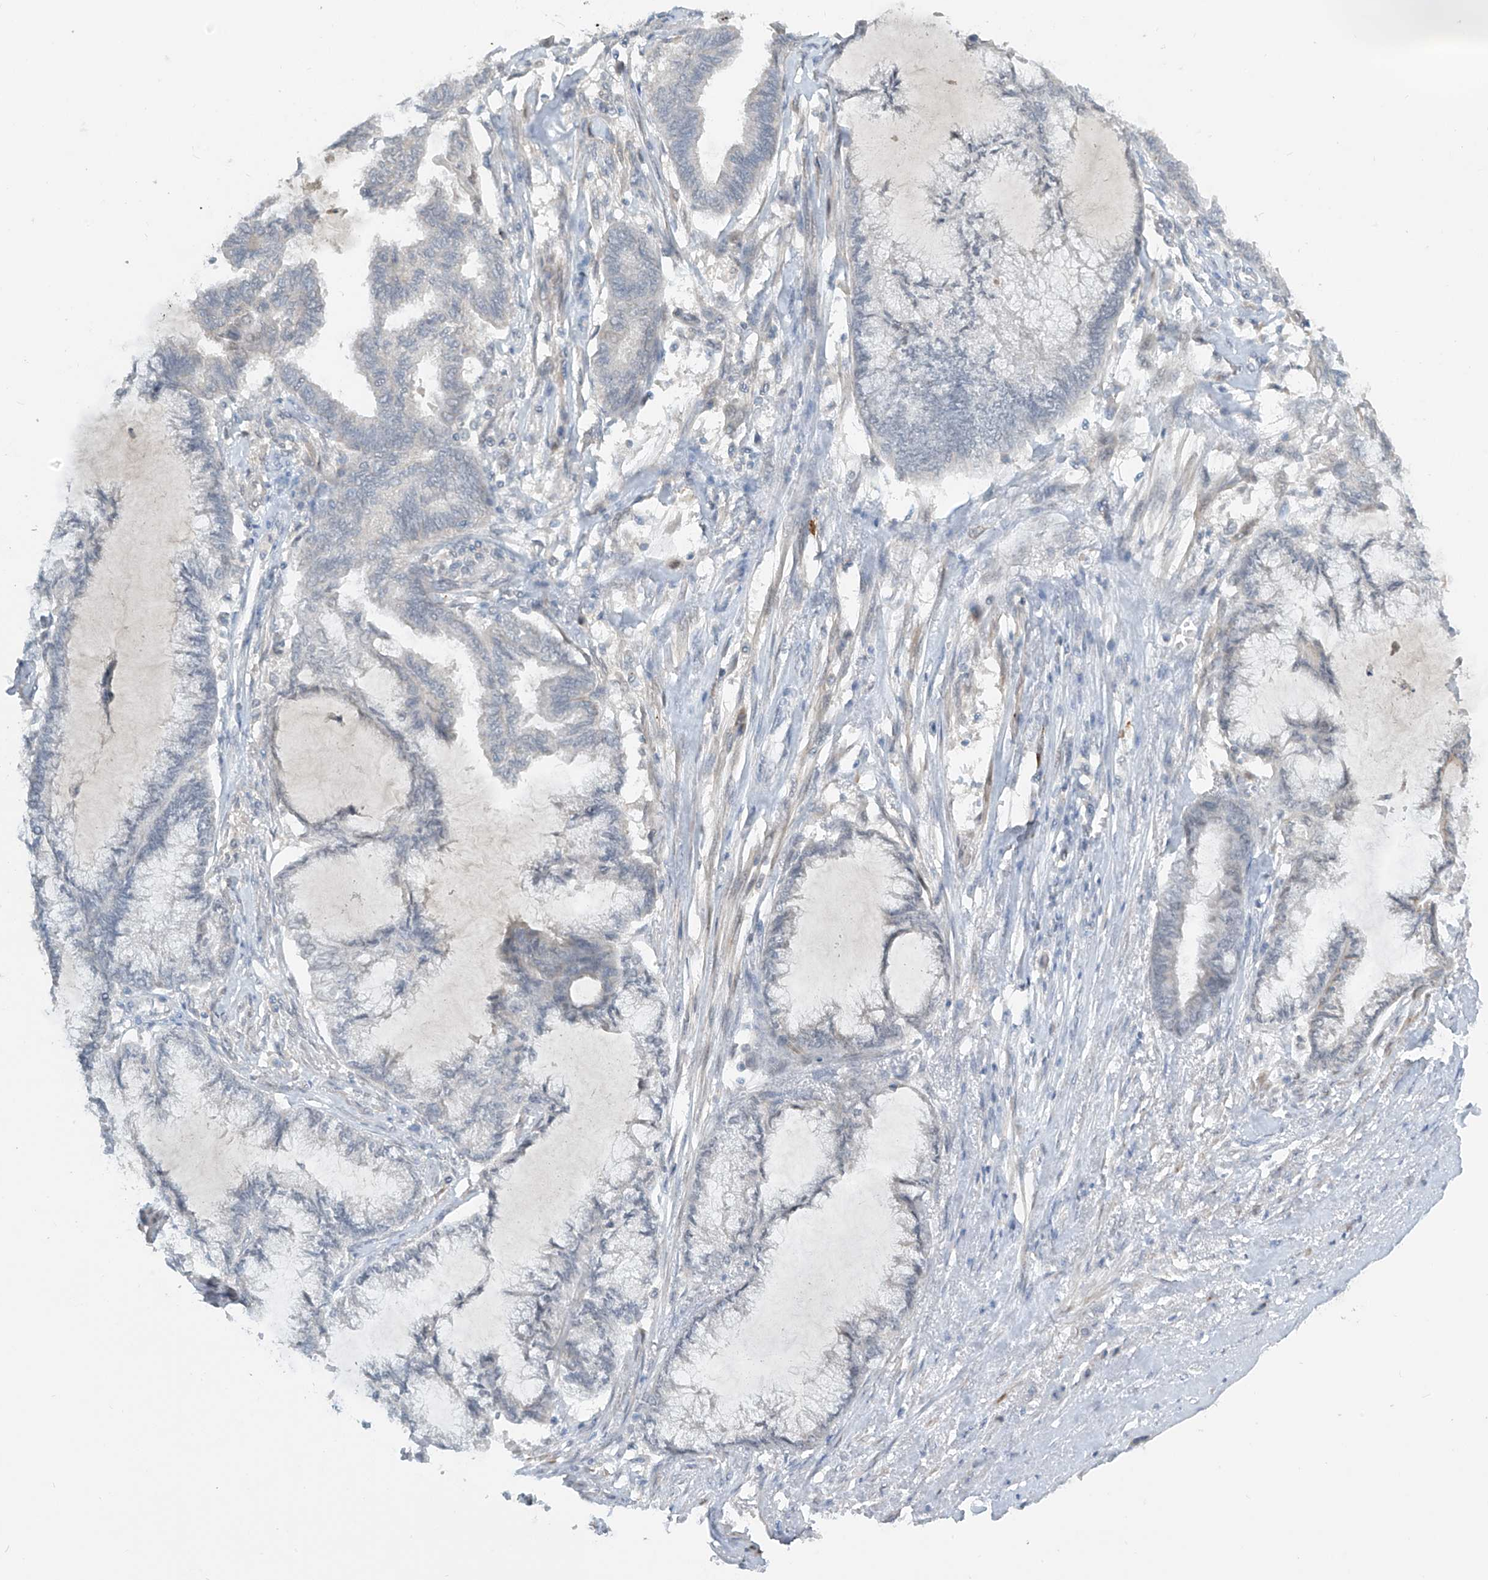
{"staining": {"intensity": "negative", "quantity": "none", "location": "none"}, "tissue": "endometrial cancer", "cell_type": "Tumor cells", "image_type": "cancer", "snomed": [{"axis": "morphology", "description": "Adenocarcinoma, NOS"}, {"axis": "topography", "description": "Endometrium"}], "caption": "The photomicrograph displays no significant staining in tumor cells of endometrial adenocarcinoma.", "gene": "METAP1D", "patient": {"sex": "female", "age": 86}}